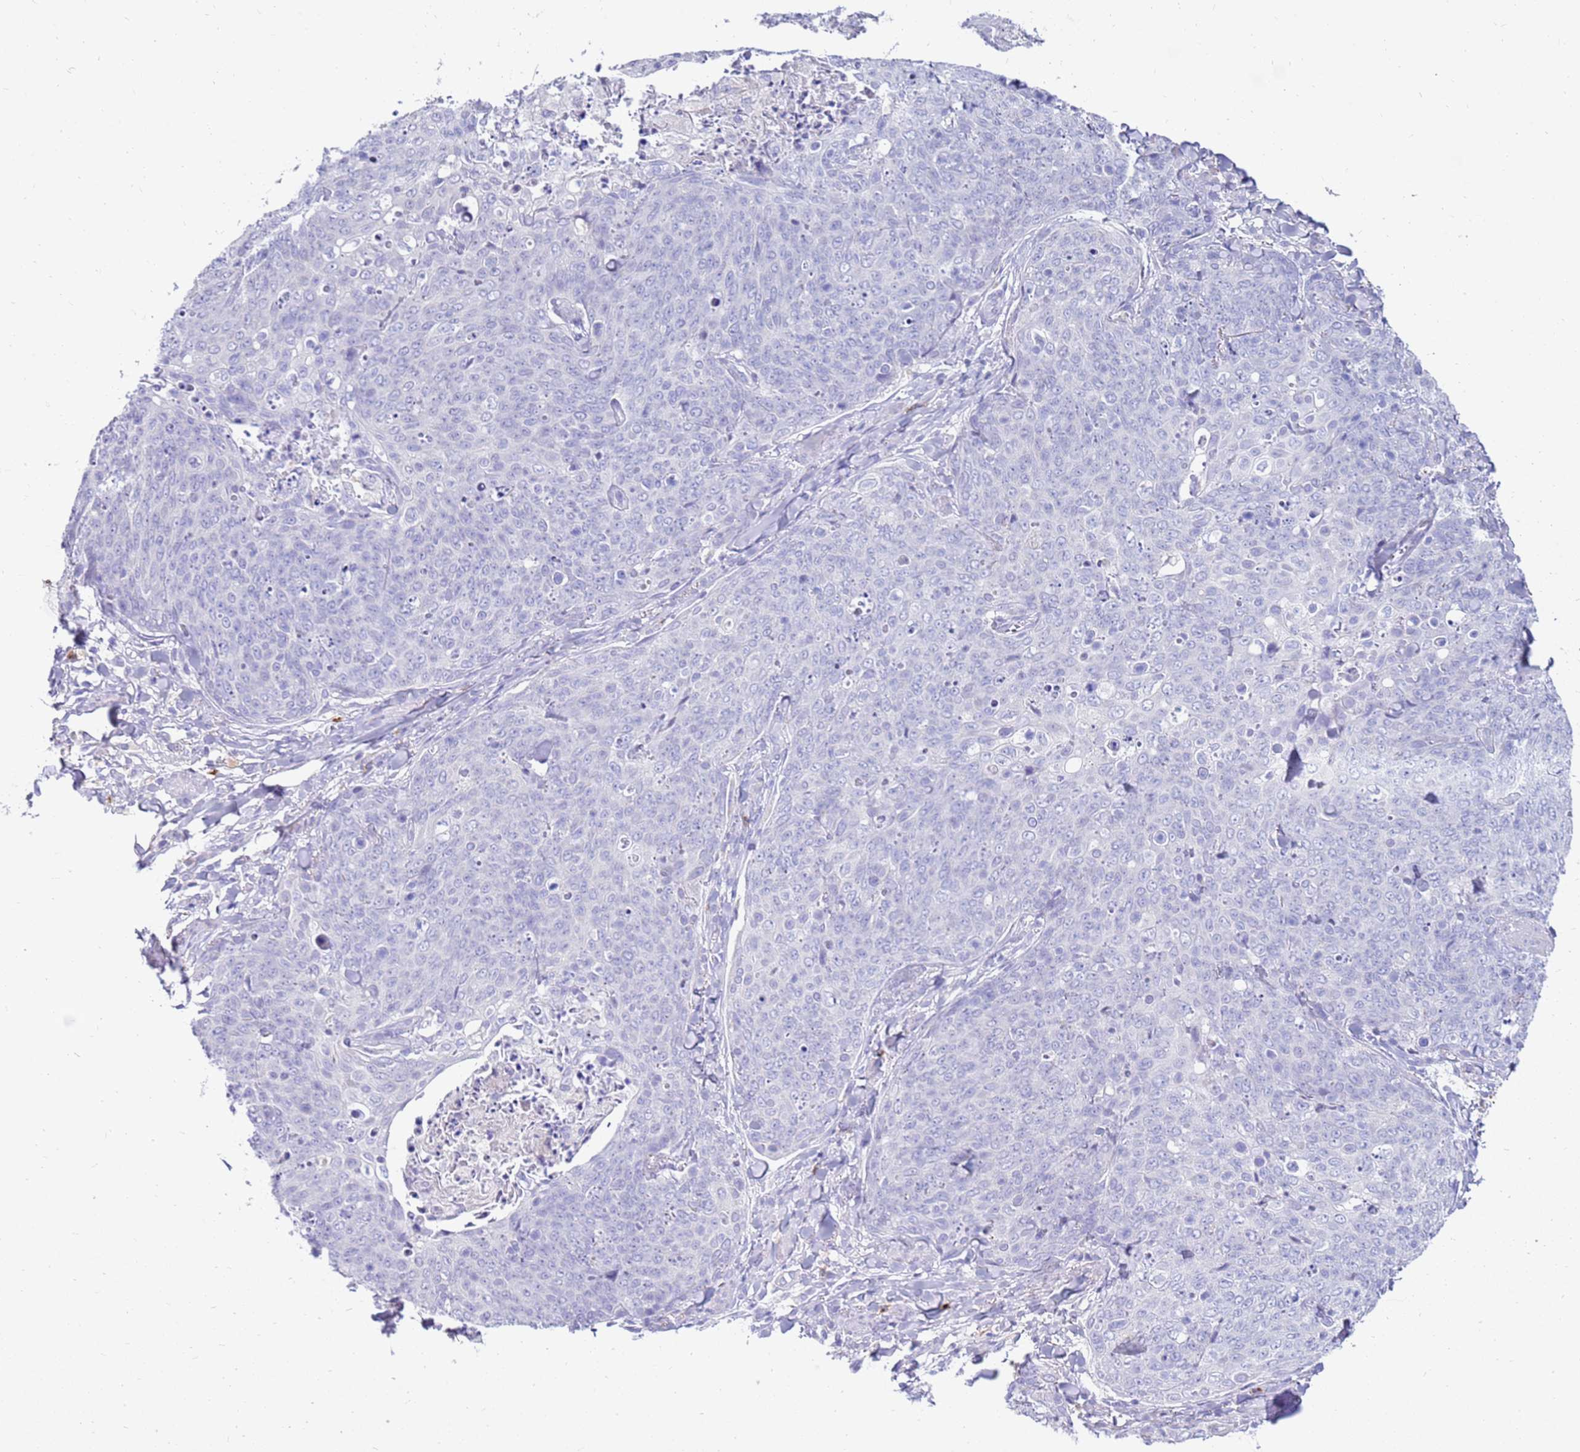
{"staining": {"intensity": "negative", "quantity": "none", "location": "none"}, "tissue": "skin cancer", "cell_type": "Tumor cells", "image_type": "cancer", "snomed": [{"axis": "morphology", "description": "Squamous cell carcinoma, NOS"}, {"axis": "topography", "description": "Skin"}, {"axis": "topography", "description": "Vulva"}], "caption": "The micrograph exhibits no significant expression in tumor cells of skin cancer.", "gene": "EVPLL", "patient": {"sex": "female", "age": 85}}